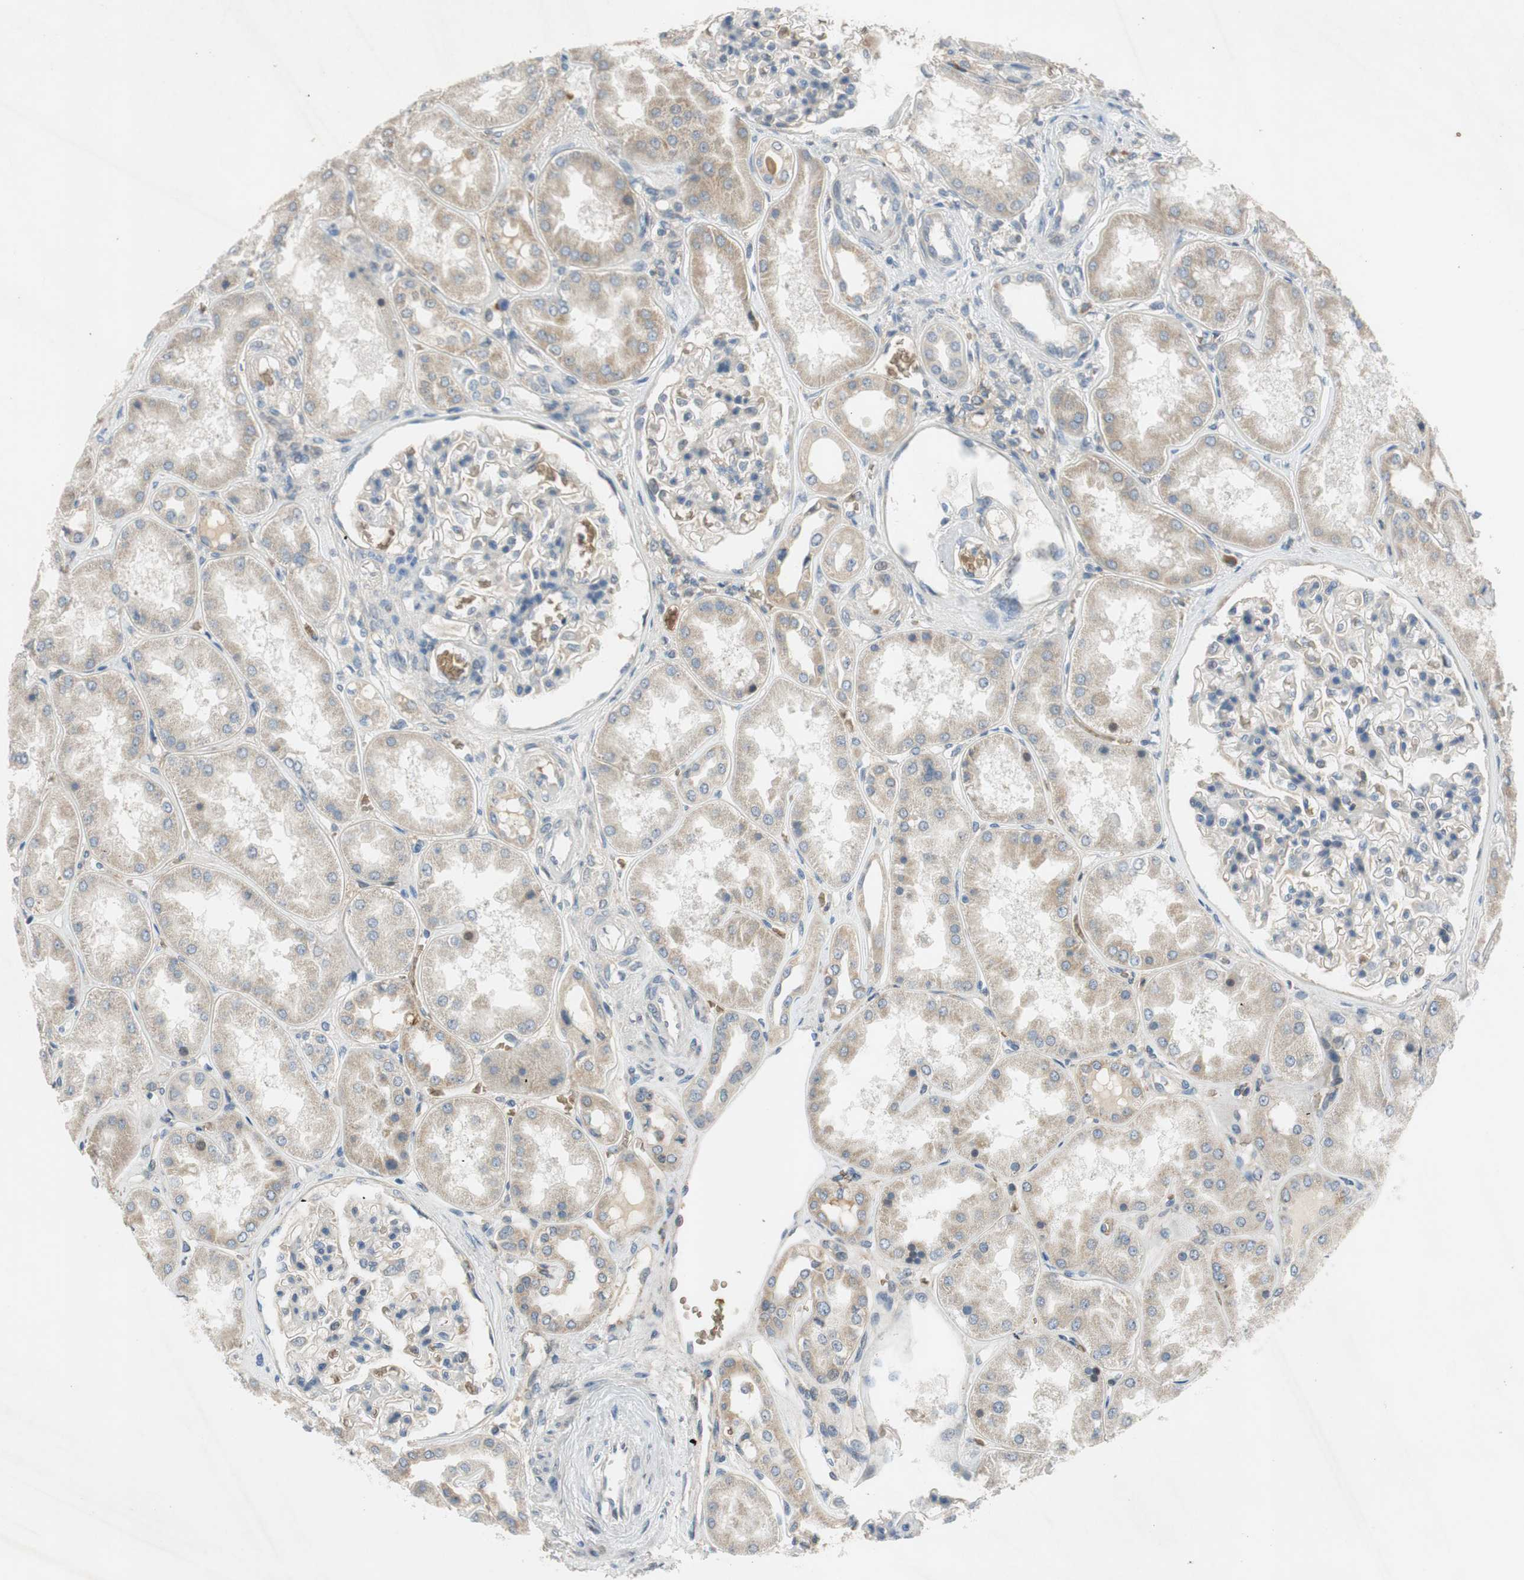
{"staining": {"intensity": "weak", "quantity": "25%-75%", "location": "cytoplasmic/membranous"}, "tissue": "kidney", "cell_type": "Cells in glomeruli", "image_type": "normal", "snomed": [{"axis": "morphology", "description": "Normal tissue, NOS"}, {"axis": "topography", "description": "Kidney"}], "caption": "Cells in glomeruli demonstrate low levels of weak cytoplasmic/membranous staining in about 25%-75% of cells in unremarkable kidney.", "gene": "GYPC", "patient": {"sex": "female", "age": 56}}